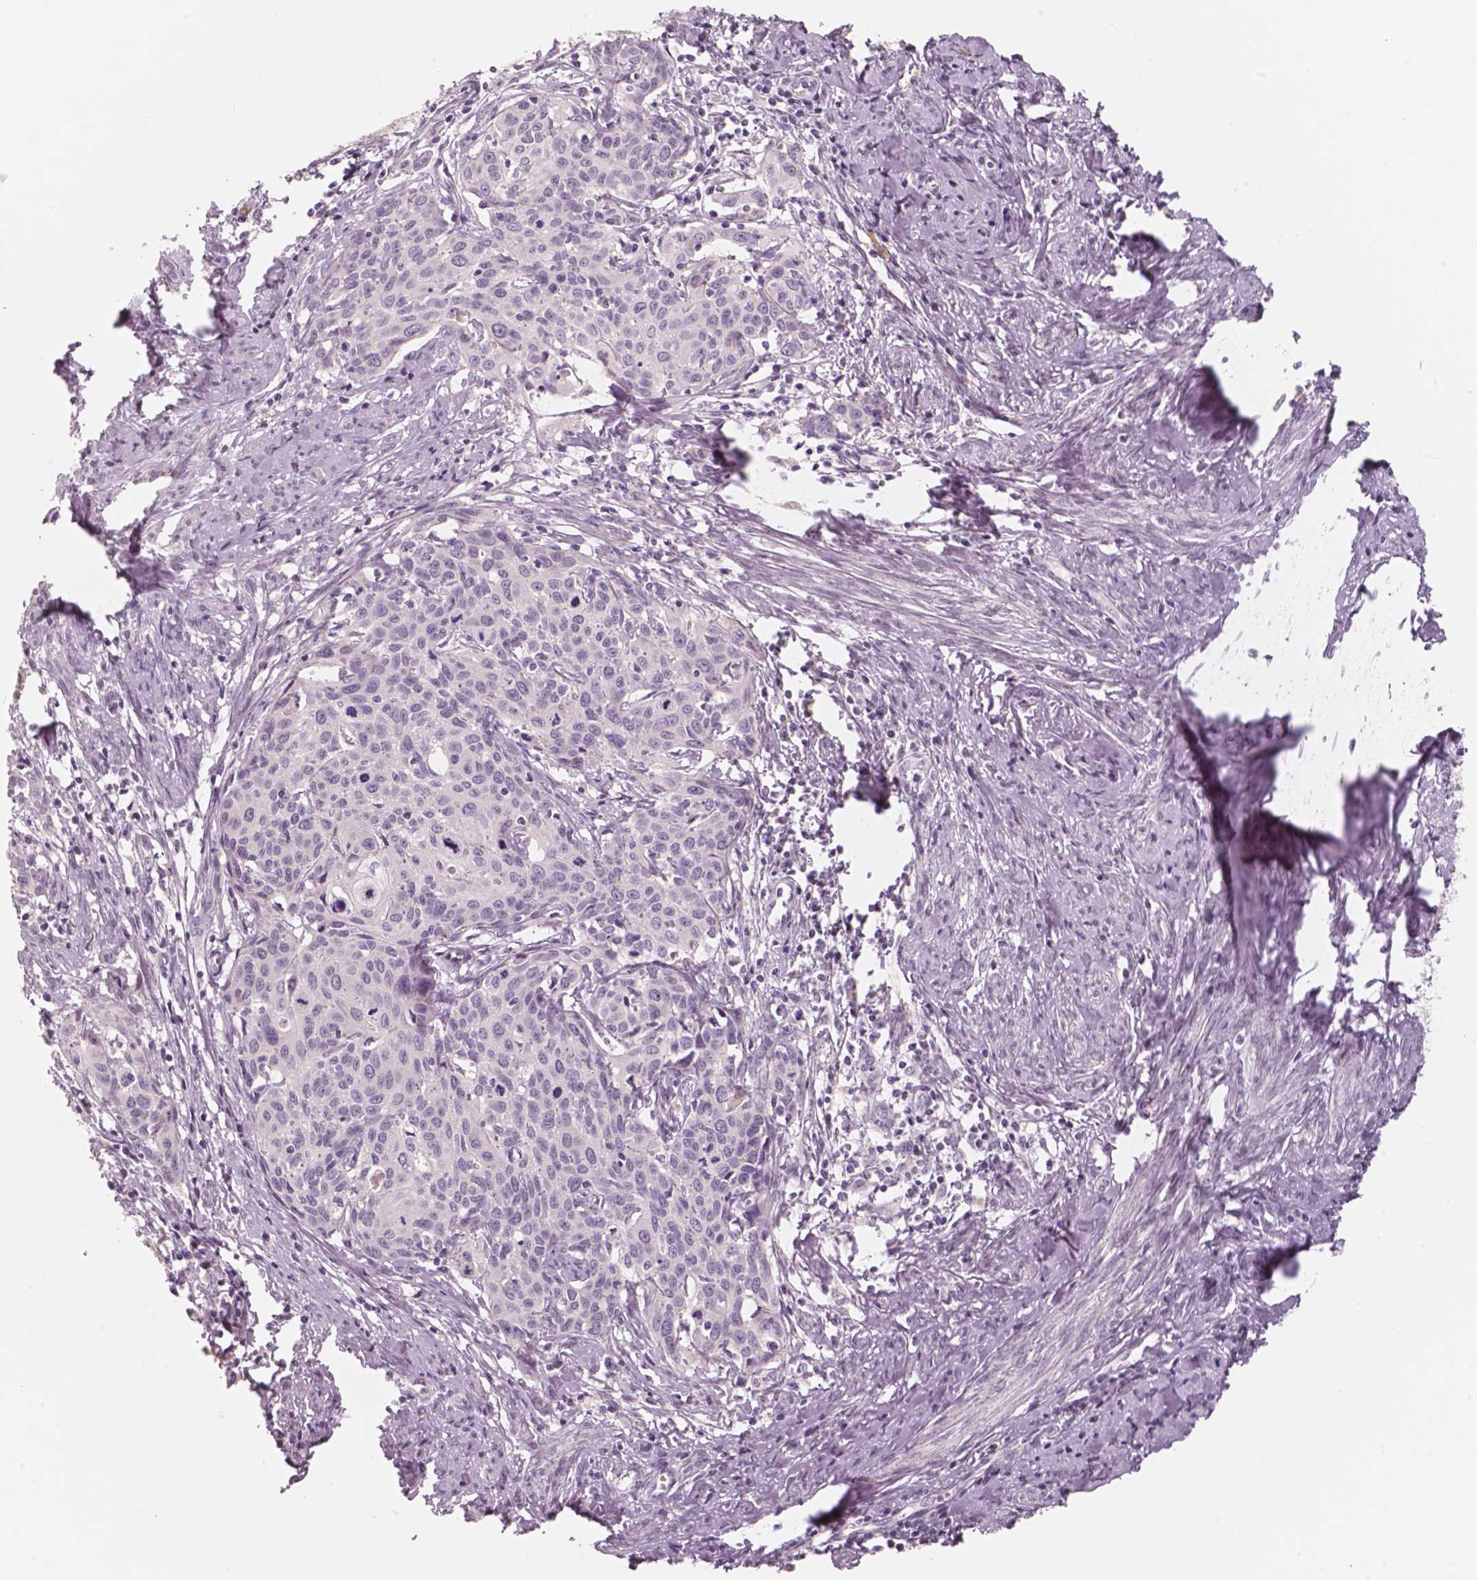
{"staining": {"intensity": "negative", "quantity": "none", "location": "none"}, "tissue": "cervical cancer", "cell_type": "Tumor cells", "image_type": "cancer", "snomed": [{"axis": "morphology", "description": "Squamous cell carcinoma, NOS"}, {"axis": "topography", "description": "Cervix"}], "caption": "There is no significant positivity in tumor cells of cervical cancer (squamous cell carcinoma). (DAB immunohistochemistry visualized using brightfield microscopy, high magnification).", "gene": "RNASE7", "patient": {"sex": "female", "age": 62}}